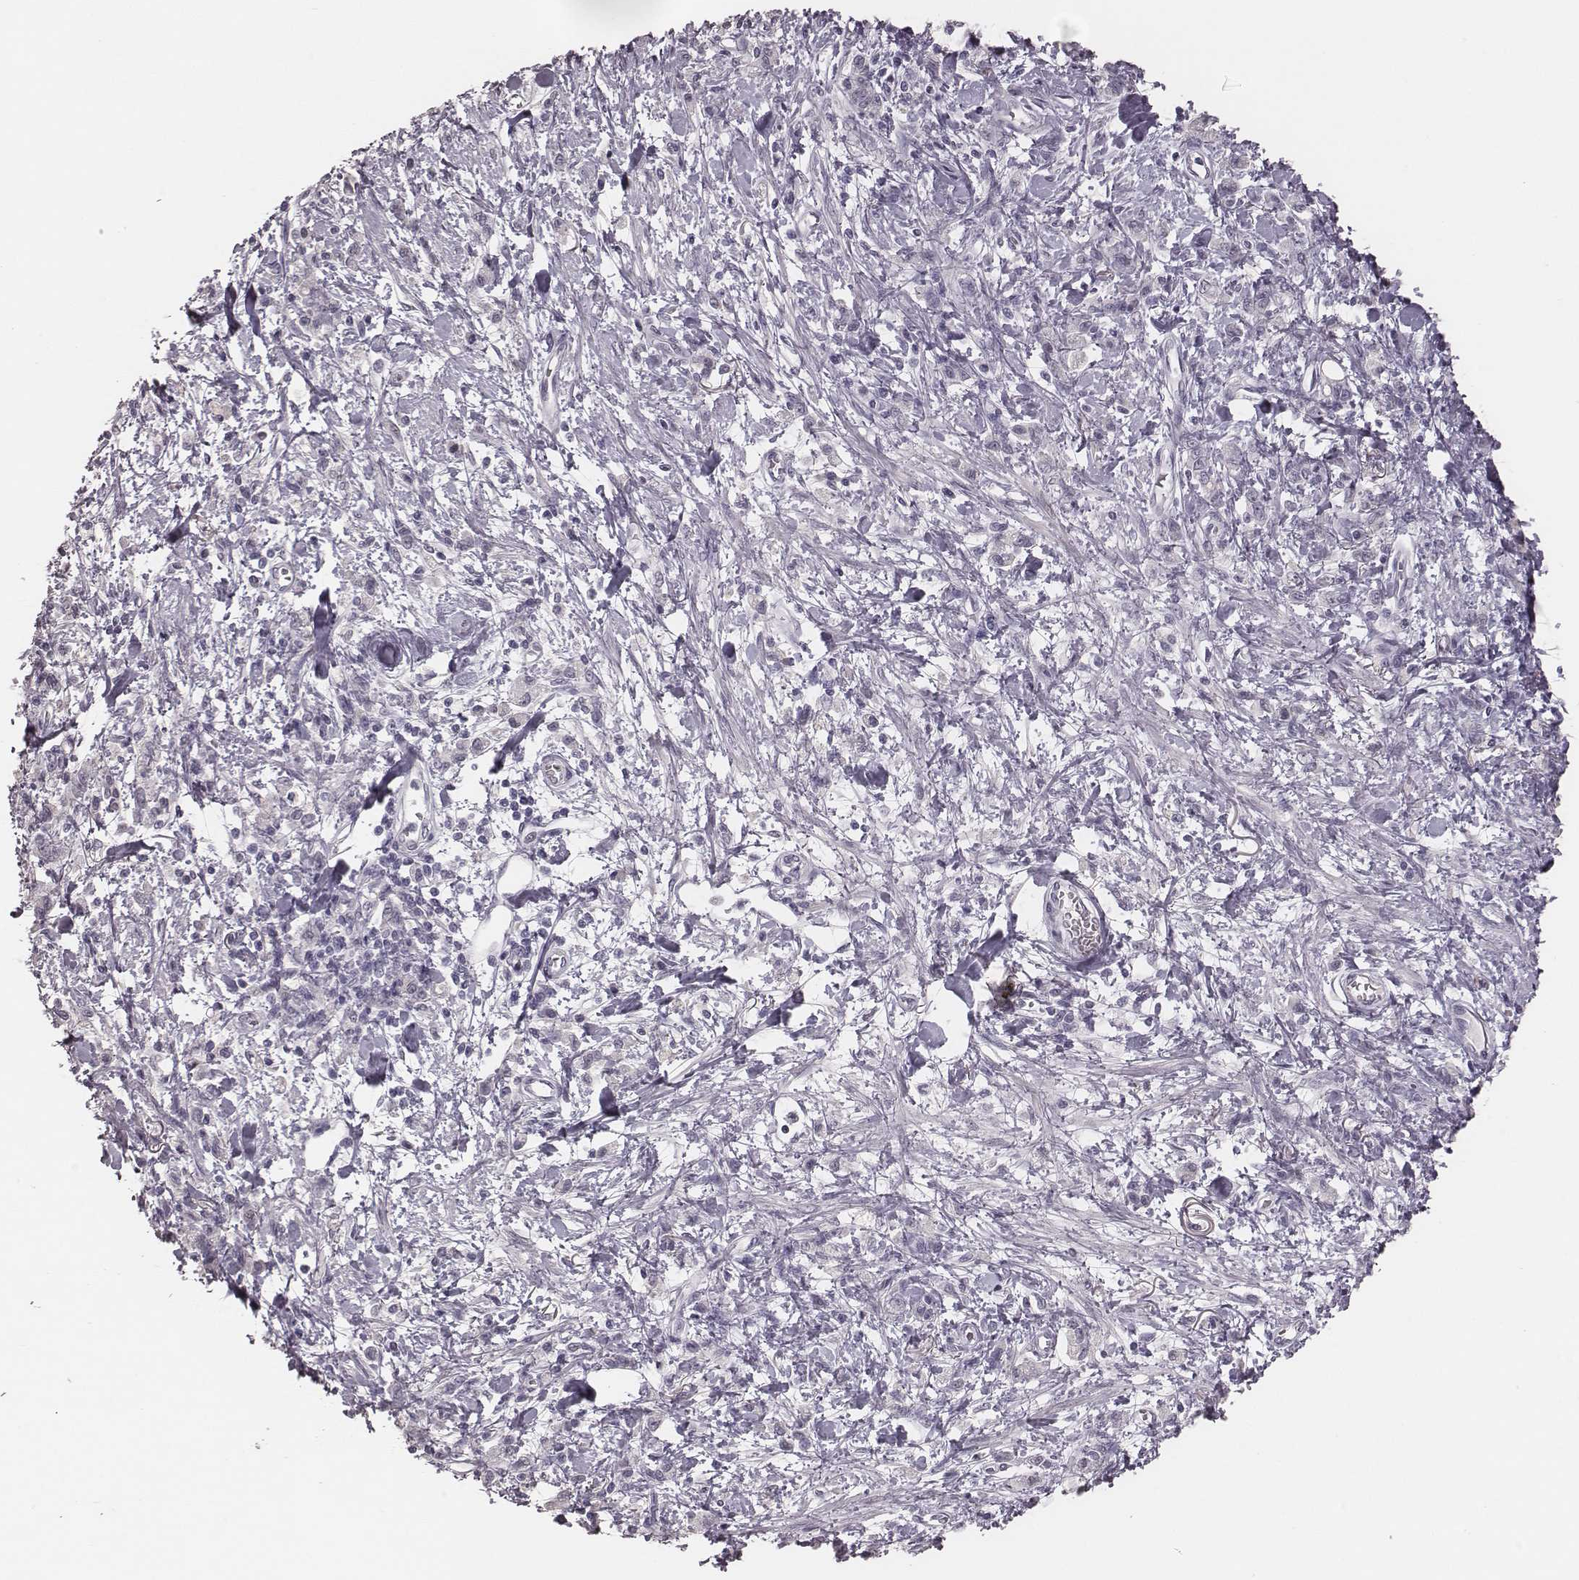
{"staining": {"intensity": "negative", "quantity": "none", "location": "none"}, "tissue": "stomach cancer", "cell_type": "Tumor cells", "image_type": "cancer", "snomed": [{"axis": "morphology", "description": "Adenocarcinoma, NOS"}, {"axis": "topography", "description": "Stomach"}], "caption": "The IHC image has no significant staining in tumor cells of stomach cancer tissue.", "gene": "CSHL1", "patient": {"sex": "male", "age": 77}}